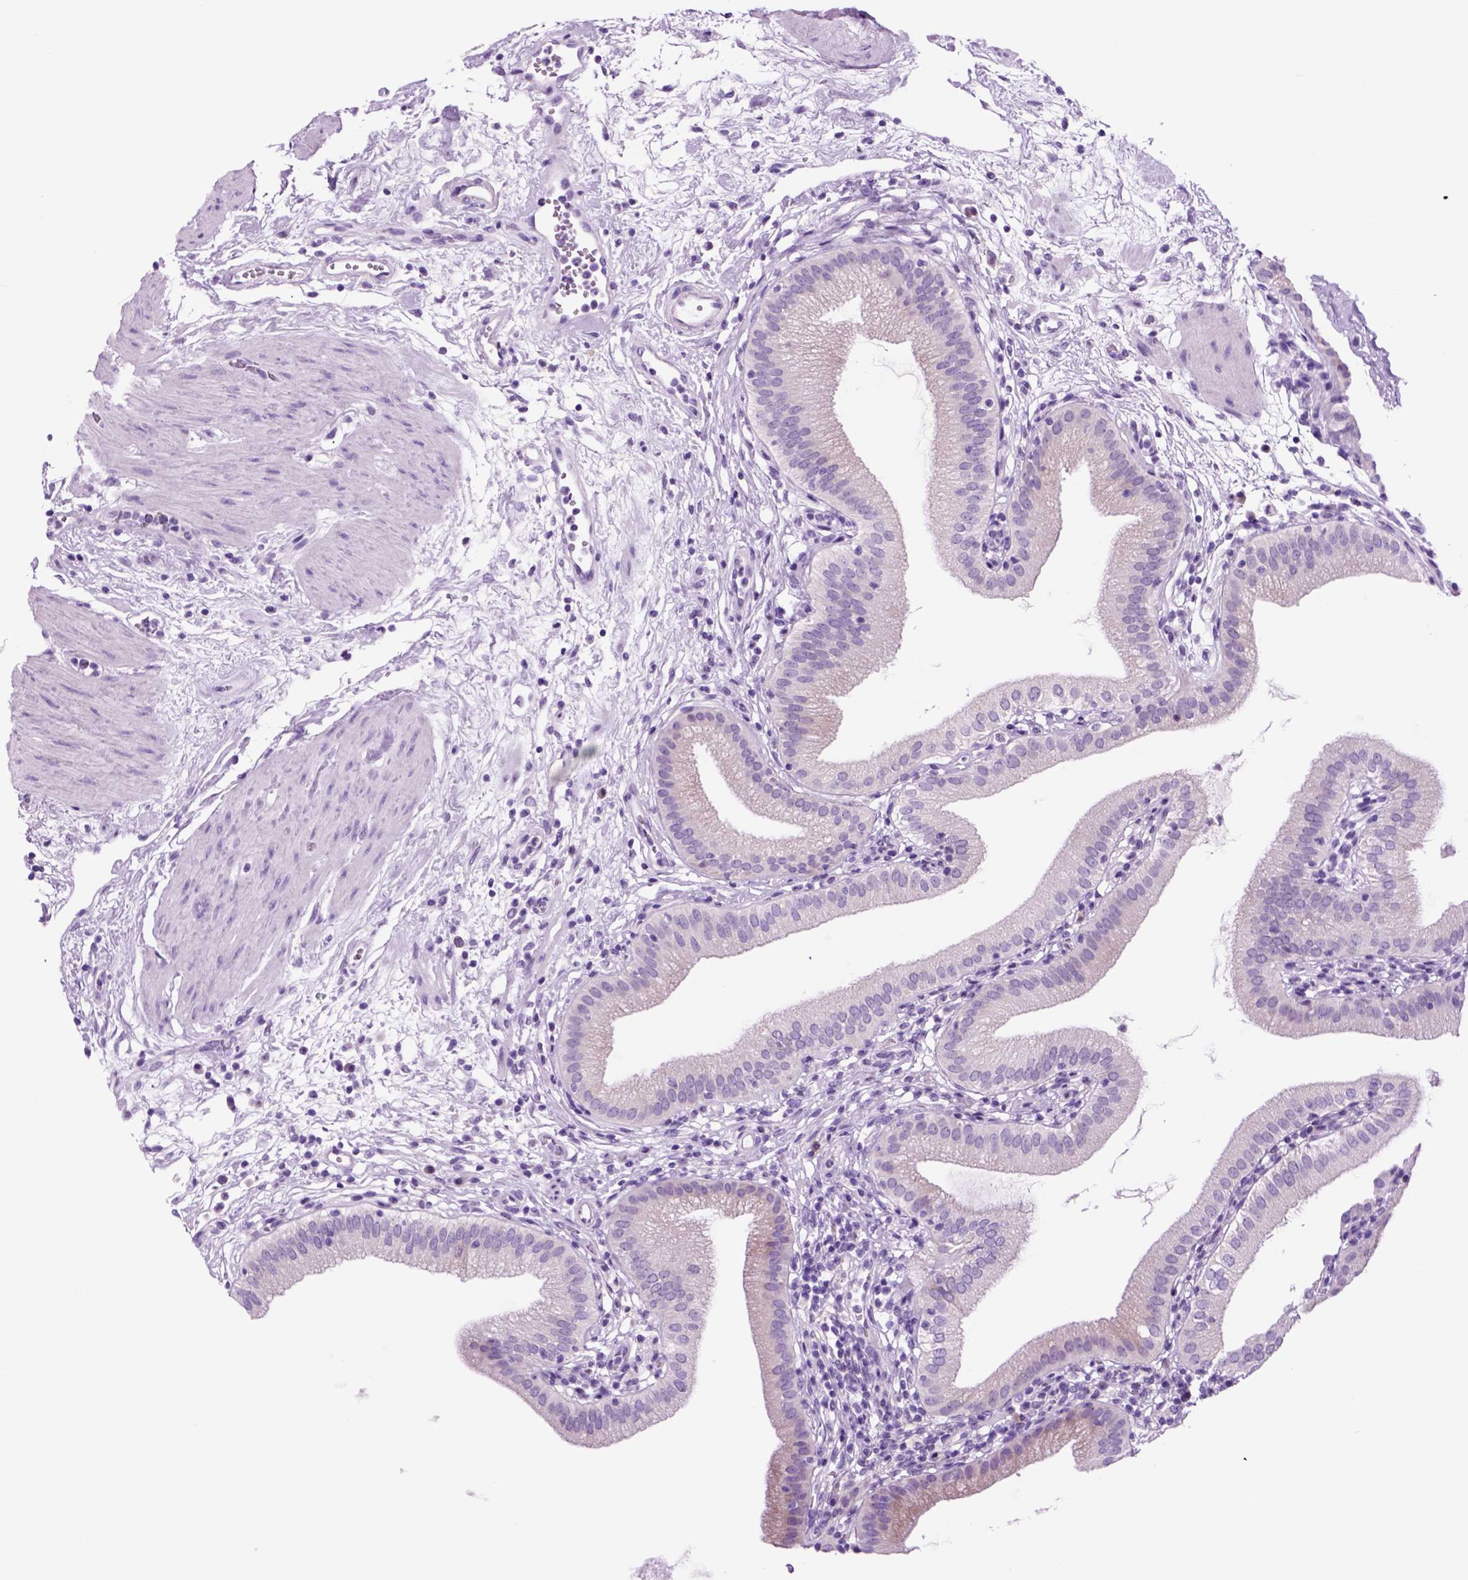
{"staining": {"intensity": "negative", "quantity": "none", "location": "none"}, "tissue": "gallbladder", "cell_type": "Glandular cells", "image_type": "normal", "snomed": [{"axis": "morphology", "description": "Normal tissue, NOS"}, {"axis": "topography", "description": "Gallbladder"}], "caption": "High magnification brightfield microscopy of benign gallbladder stained with DAB (brown) and counterstained with hematoxylin (blue): glandular cells show no significant positivity.", "gene": "HHIPL2", "patient": {"sex": "female", "age": 65}}